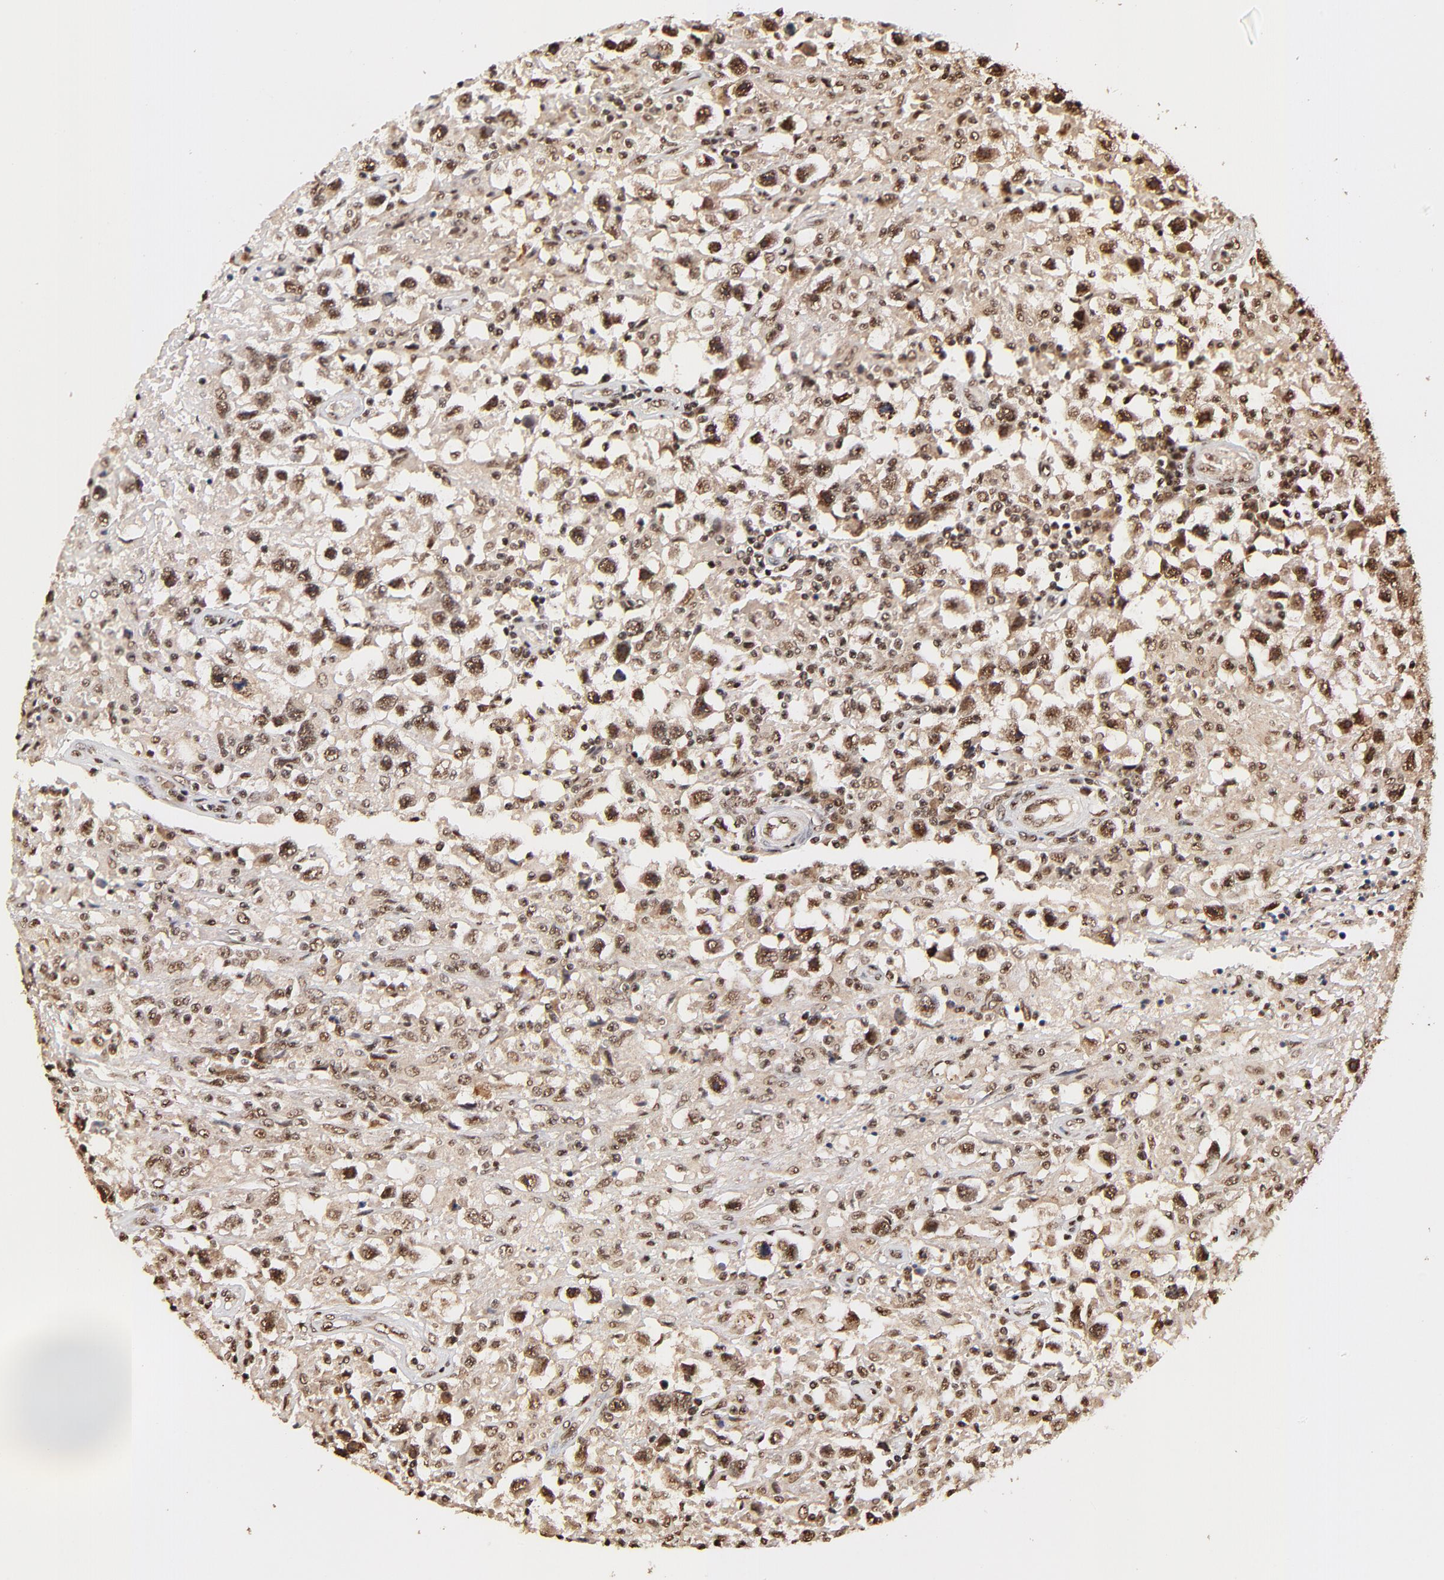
{"staining": {"intensity": "strong", "quantity": ">75%", "location": "cytoplasmic/membranous,nuclear"}, "tissue": "testis cancer", "cell_type": "Tumor cells", "image_type": "cancer", "snomed": [{"axis": "morphology", "description": "Seminoma, NOS"}, {"axis": "topography", "description": "Testis"}], "caption": "This histopathology image shows immunohistochemistry staining of human testis seminoma, with high strong cytoplasmic/membranous and nuclear expression in about >75% of tumor cells.", "gene": "MED12", "patient": {"sex": "male", "age": 34}}